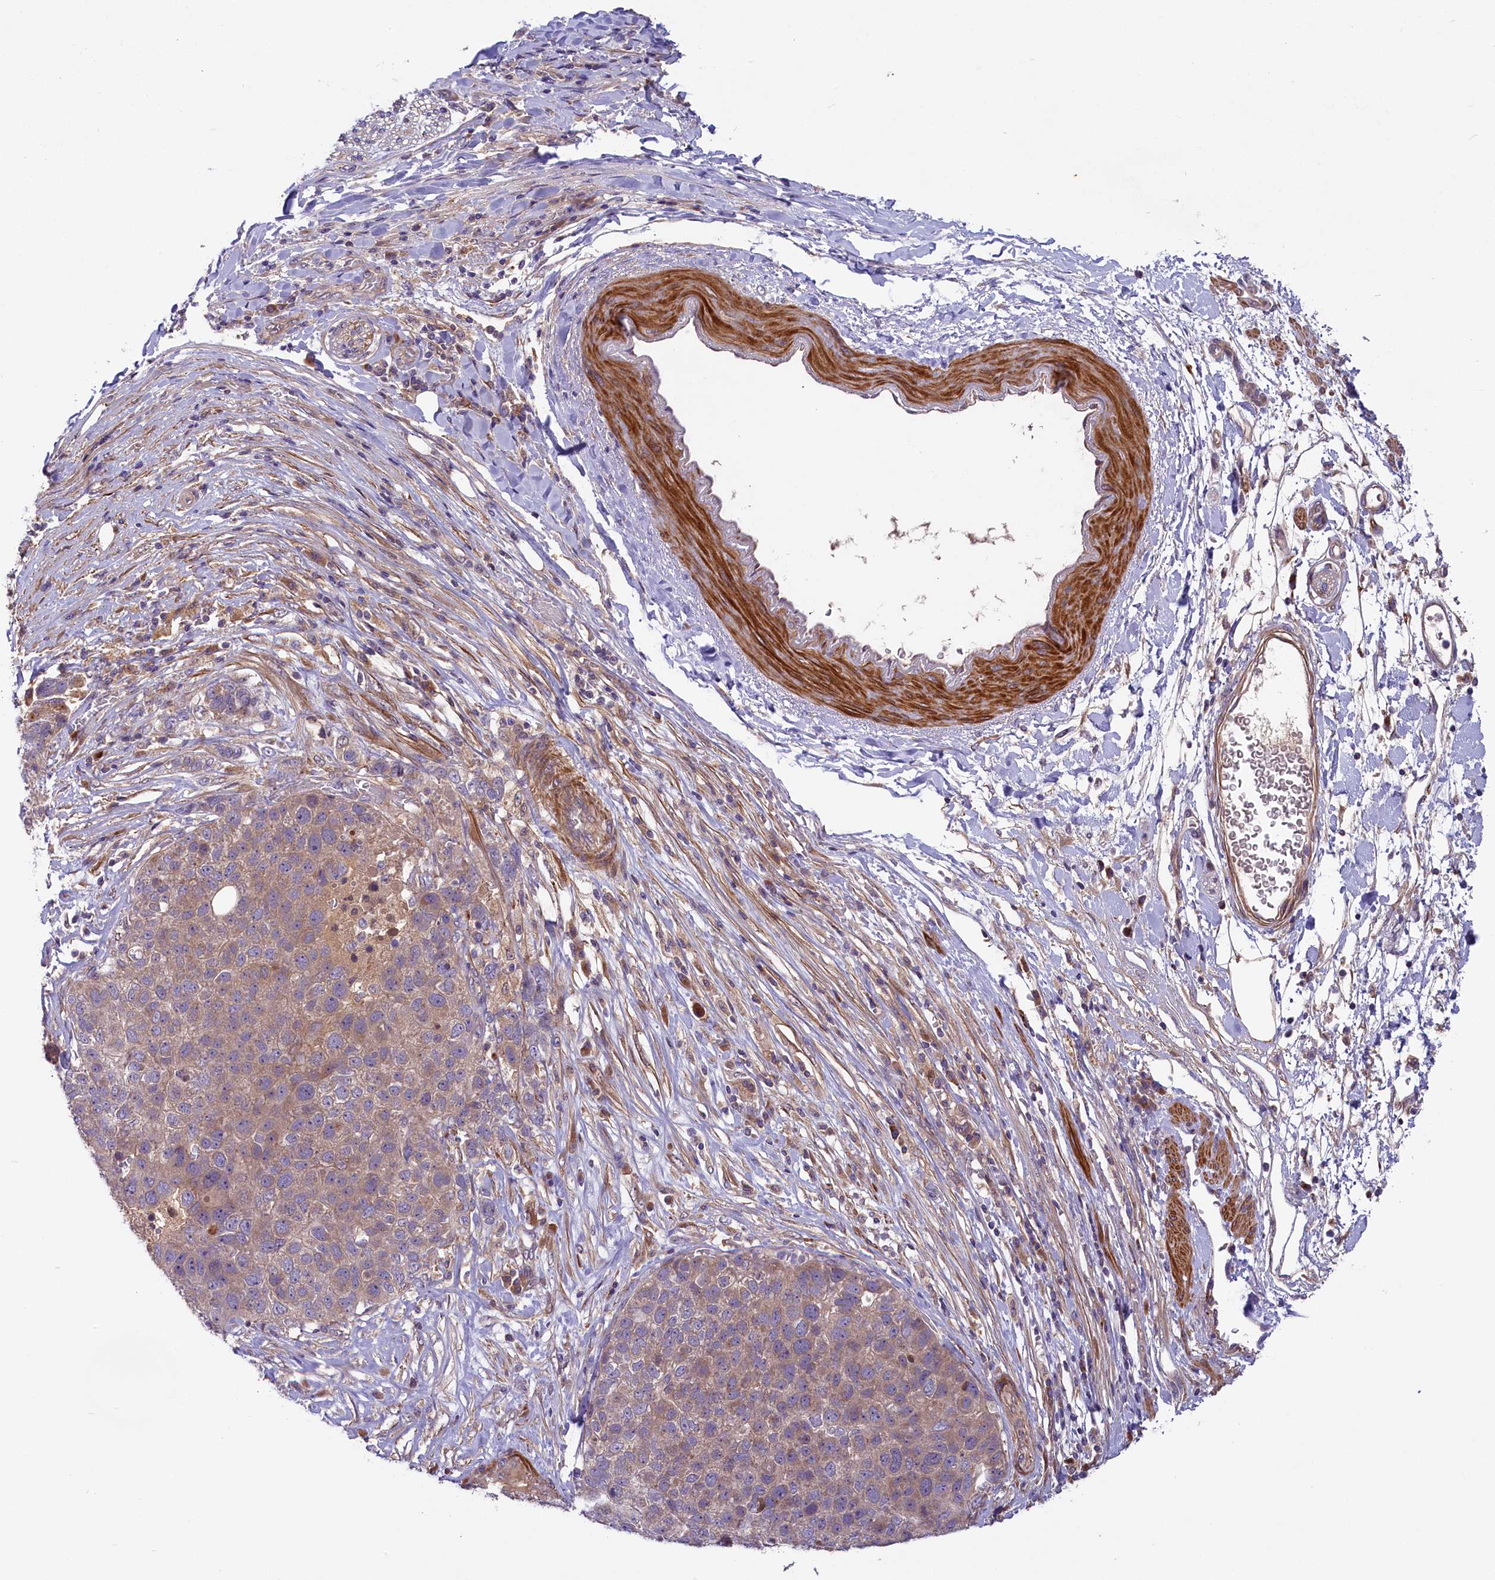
{"staining": {"intensity": "weak", "quantity": "25%-75%", "location": "cytoplasmic/membranous"}, "tissue": "pancreatic cancer", "cell_type": "Tumor cells", "image_type": "cancer", "snomed": [{"axis": "morphology", "description": "Adenocarcinoma, NOS"}, {"axis": "topography", "description": "Pancreas"}], "caption": "Adenocarcinoma (pancreatic) was stained to show a protein in brown. There is low levels of weak cytoplasmic/membranous positivity in approximately 25%-75% of tumor cells. The staining is performed using DAB brown chromogen to label protein expression. The nuclei are counter-stained blue using hematoxylin.", "gene": "COG8", "patient": {"sex": "female", "age": 61}}